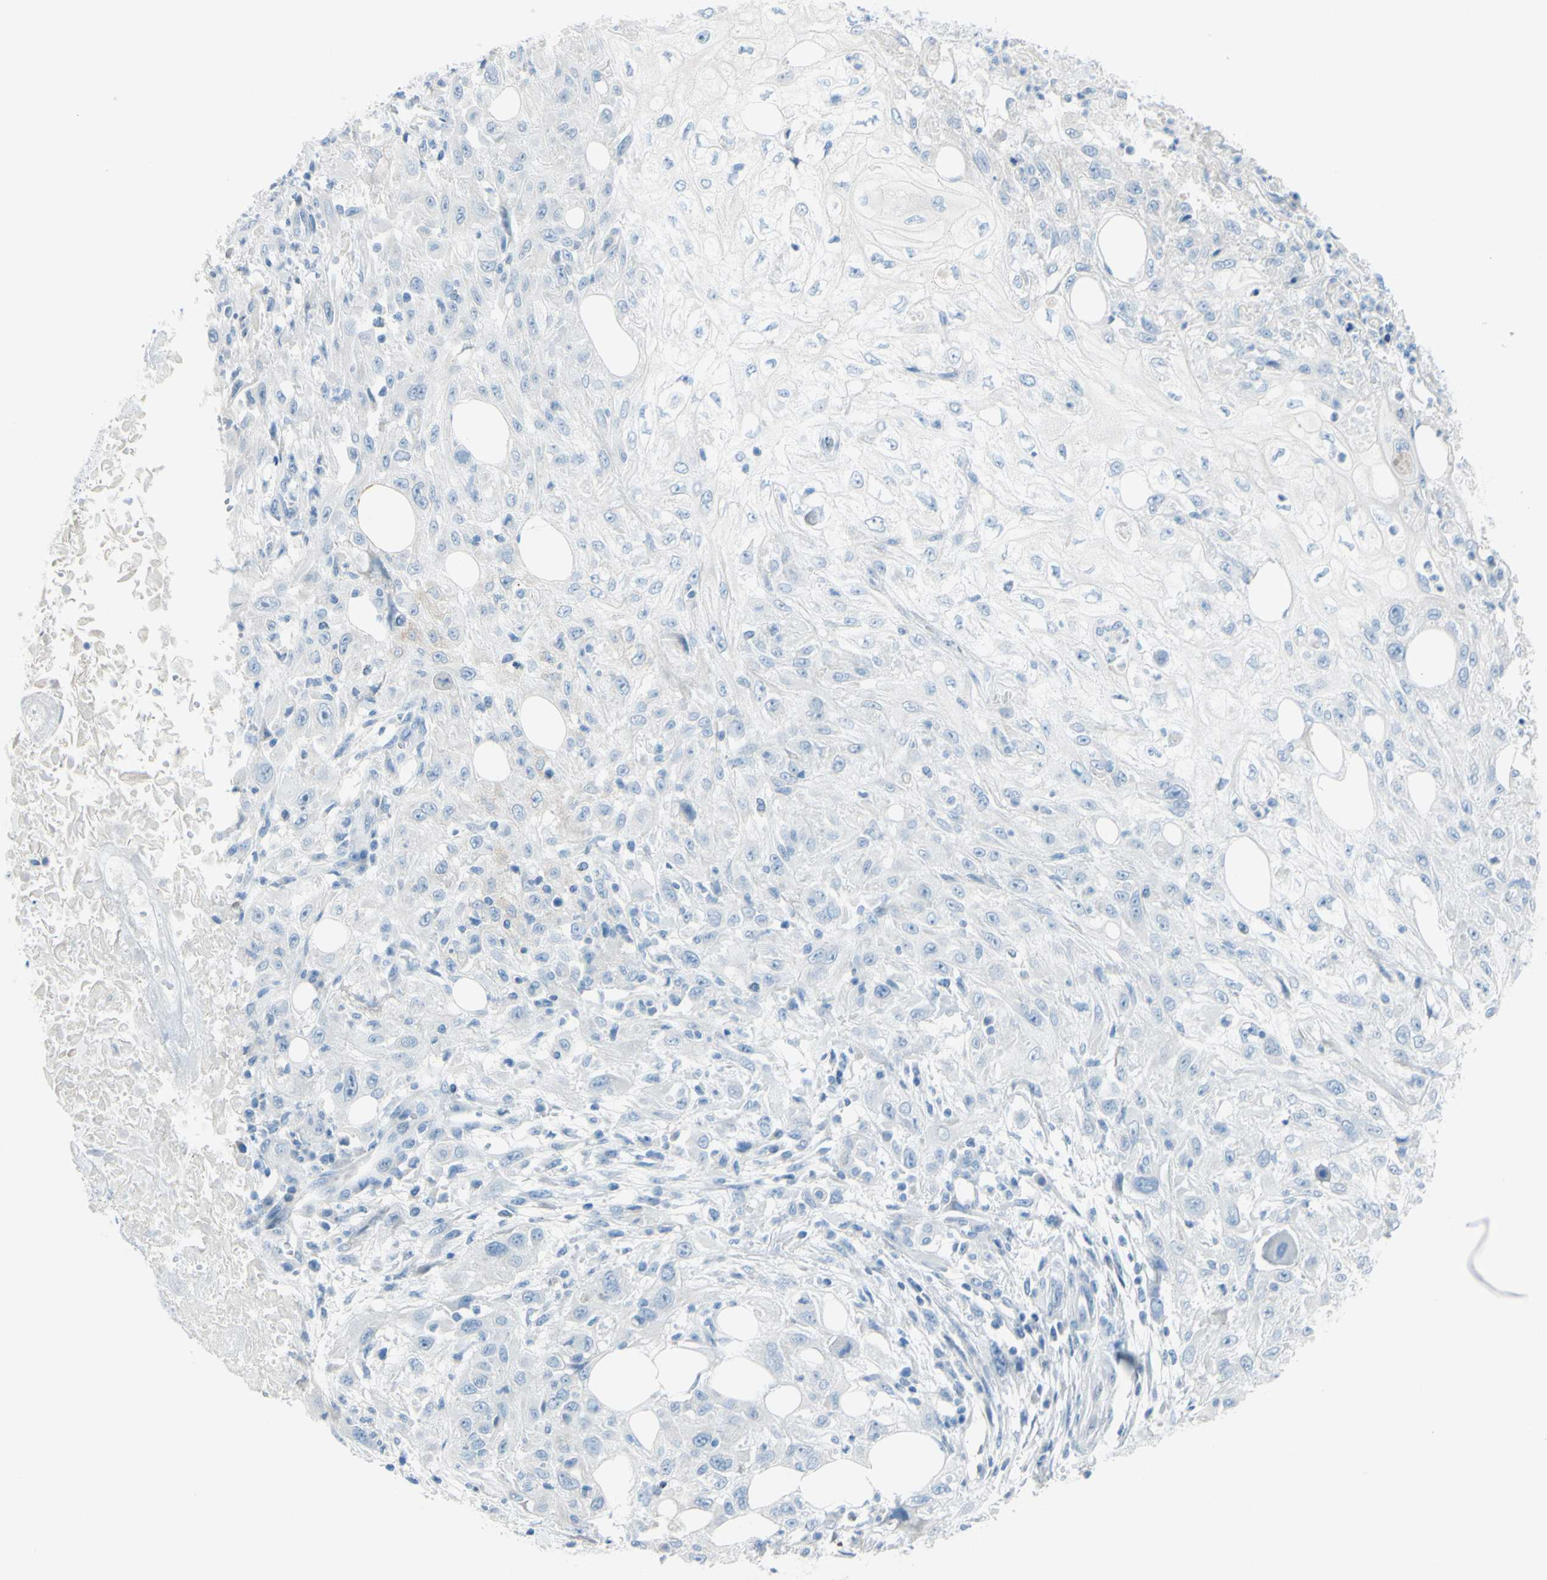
{"staining": {"intensity": "negative", "quantity": "none", "location": "none"}, "tissue": "skin cancer", "cell_type": "Tumor cells", "image_type": "cancer", "snomed": [{"axis": "morphology", "description": "Squamous cell carcinoma, NOS"}, {"axis": "topography", "description": "Skin"}], "caption": "Tumor cells are negative for protein expression in human skin squamous cell carcinoma.", "gene": "TFPI2", "patient": {"sex": "male", "age": 75}}